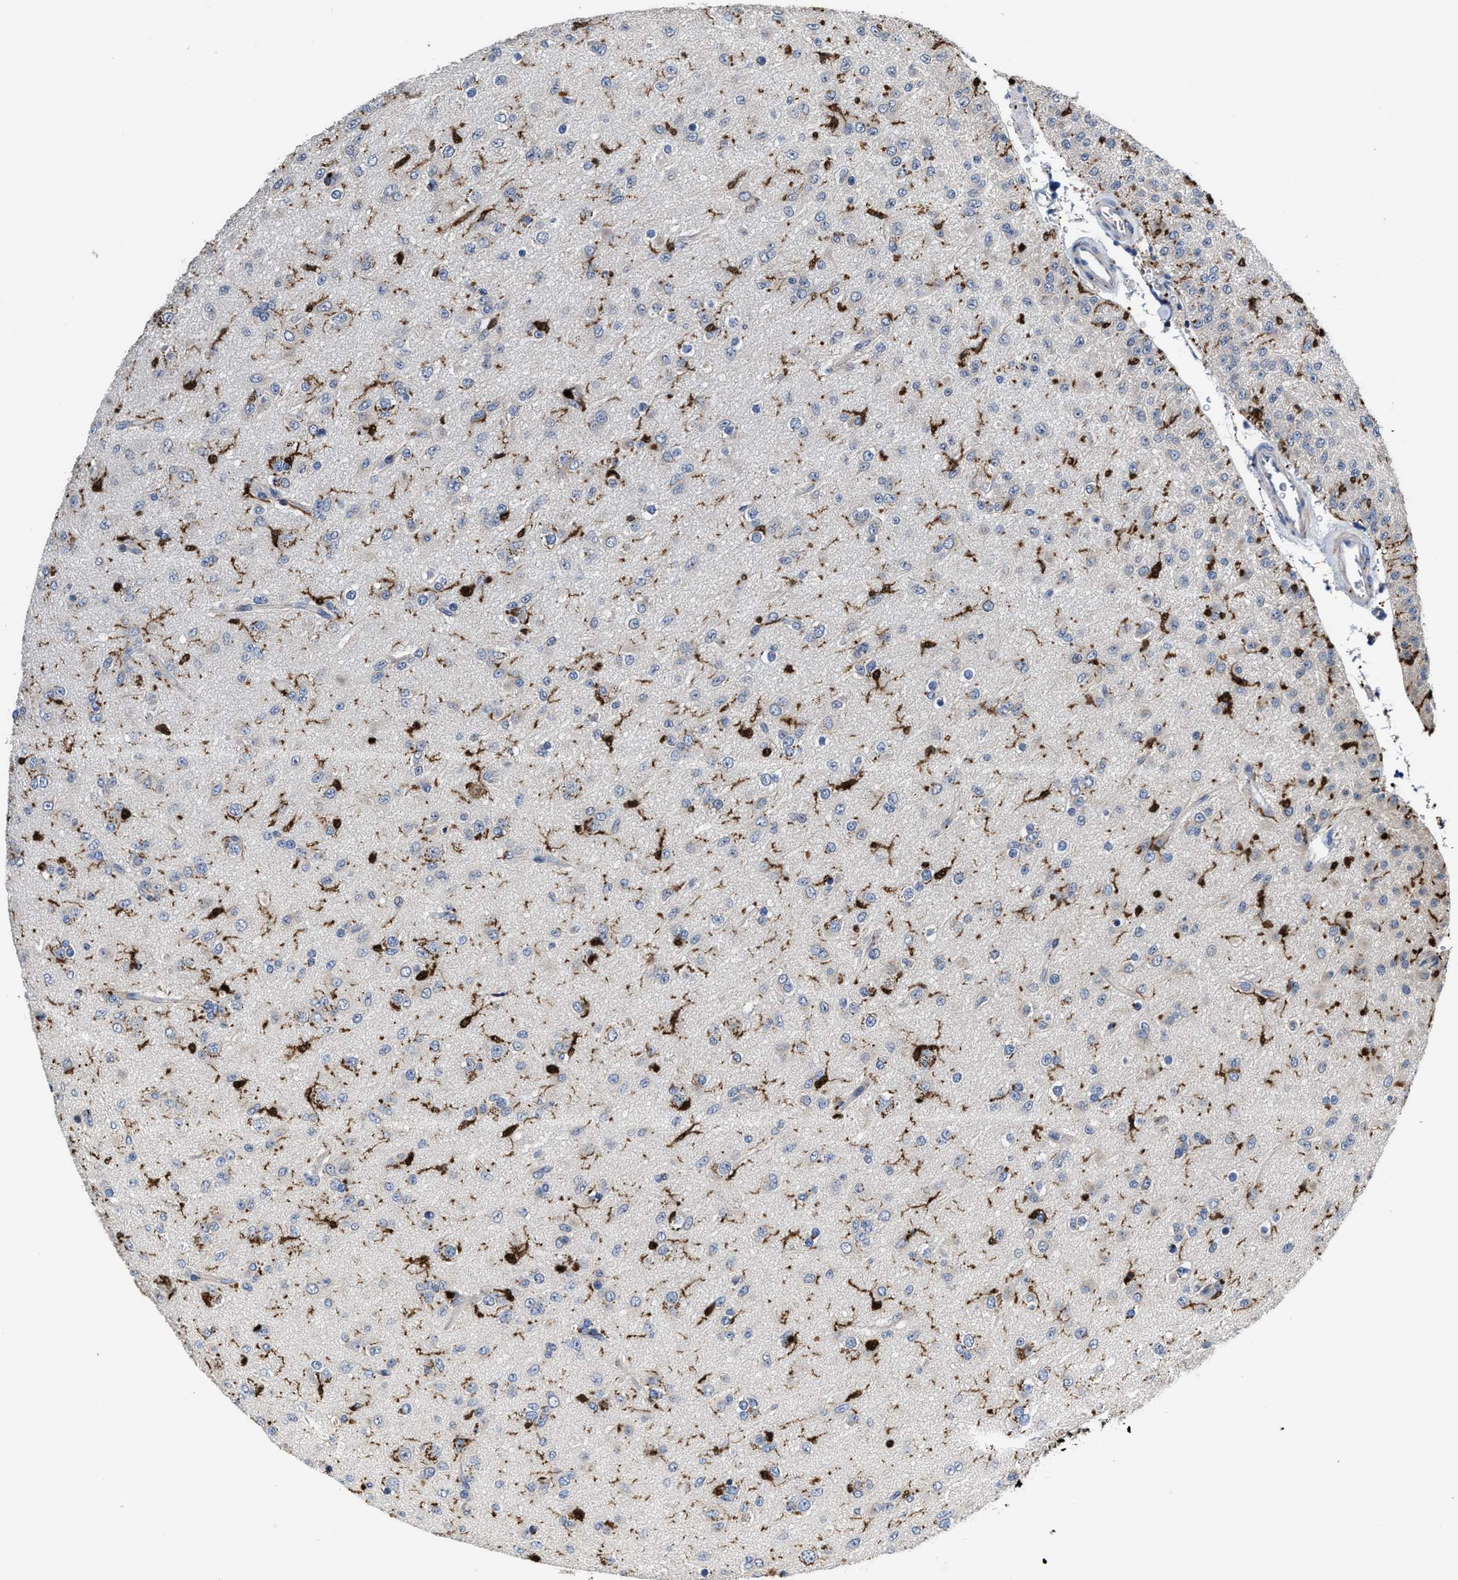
{"staining": {"intensity": "negative", "quantity": "none", "location": "none"}, "tissue": "glioma", "cell_type": "Tumor cells", "image_type": "cancer", "snomed": [{"axis": "morphology", "description": "Glioma, malignant, Low grade"}, {"axis": "topography", "description": "Brain"}], "caption": "Immunohistochemical staining of human glioma demonstrates no significant staining in tumor cells. Brightfield microscopy of immunohistochemistry stained with DAB (brown) and hematoxylin (blue), captured at high magnification.", "gene": "RGS10", "patient": {"sex": "male", "age": 65}}